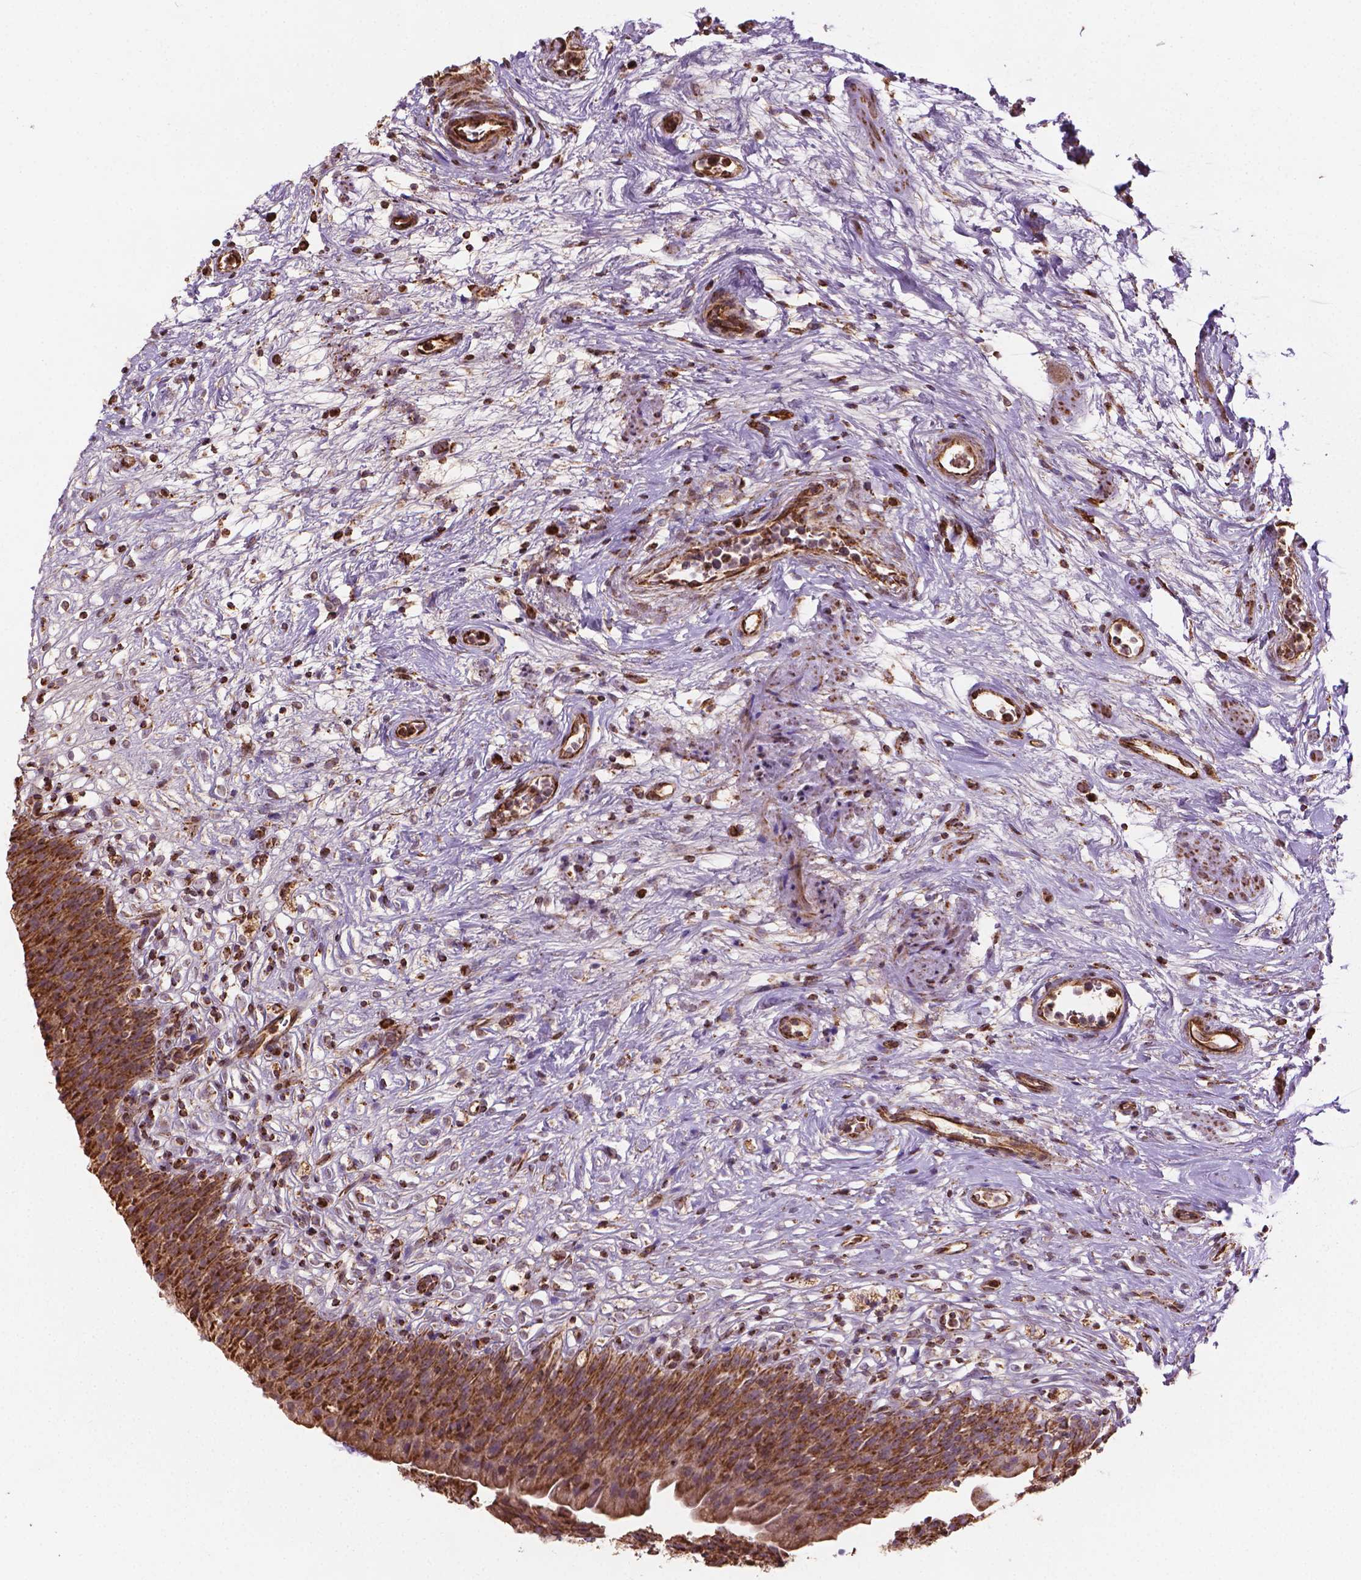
{"staining": {"intensity": "moderate", "quantity": ">75%", "location": "cytoplasmic/membranous"}, "tissue": "urinary bladder", "cell_type": "Urothelial cells", "image_type": "normal", "snomed": [{"axis": "morphology", "description": "Normal tissue, NOS"}, {"axis": "topography", "description": "Urinary bladder"}], "caption": "Approximately >75% of urothelial cells in benign urinary bladder reveal moderate cytoplasmic/membranous protein staining as visualized by brown immunohistochemical staining.", "gene": "HS3ST3A1", "patient": {"sex": "male", "age": 76}}